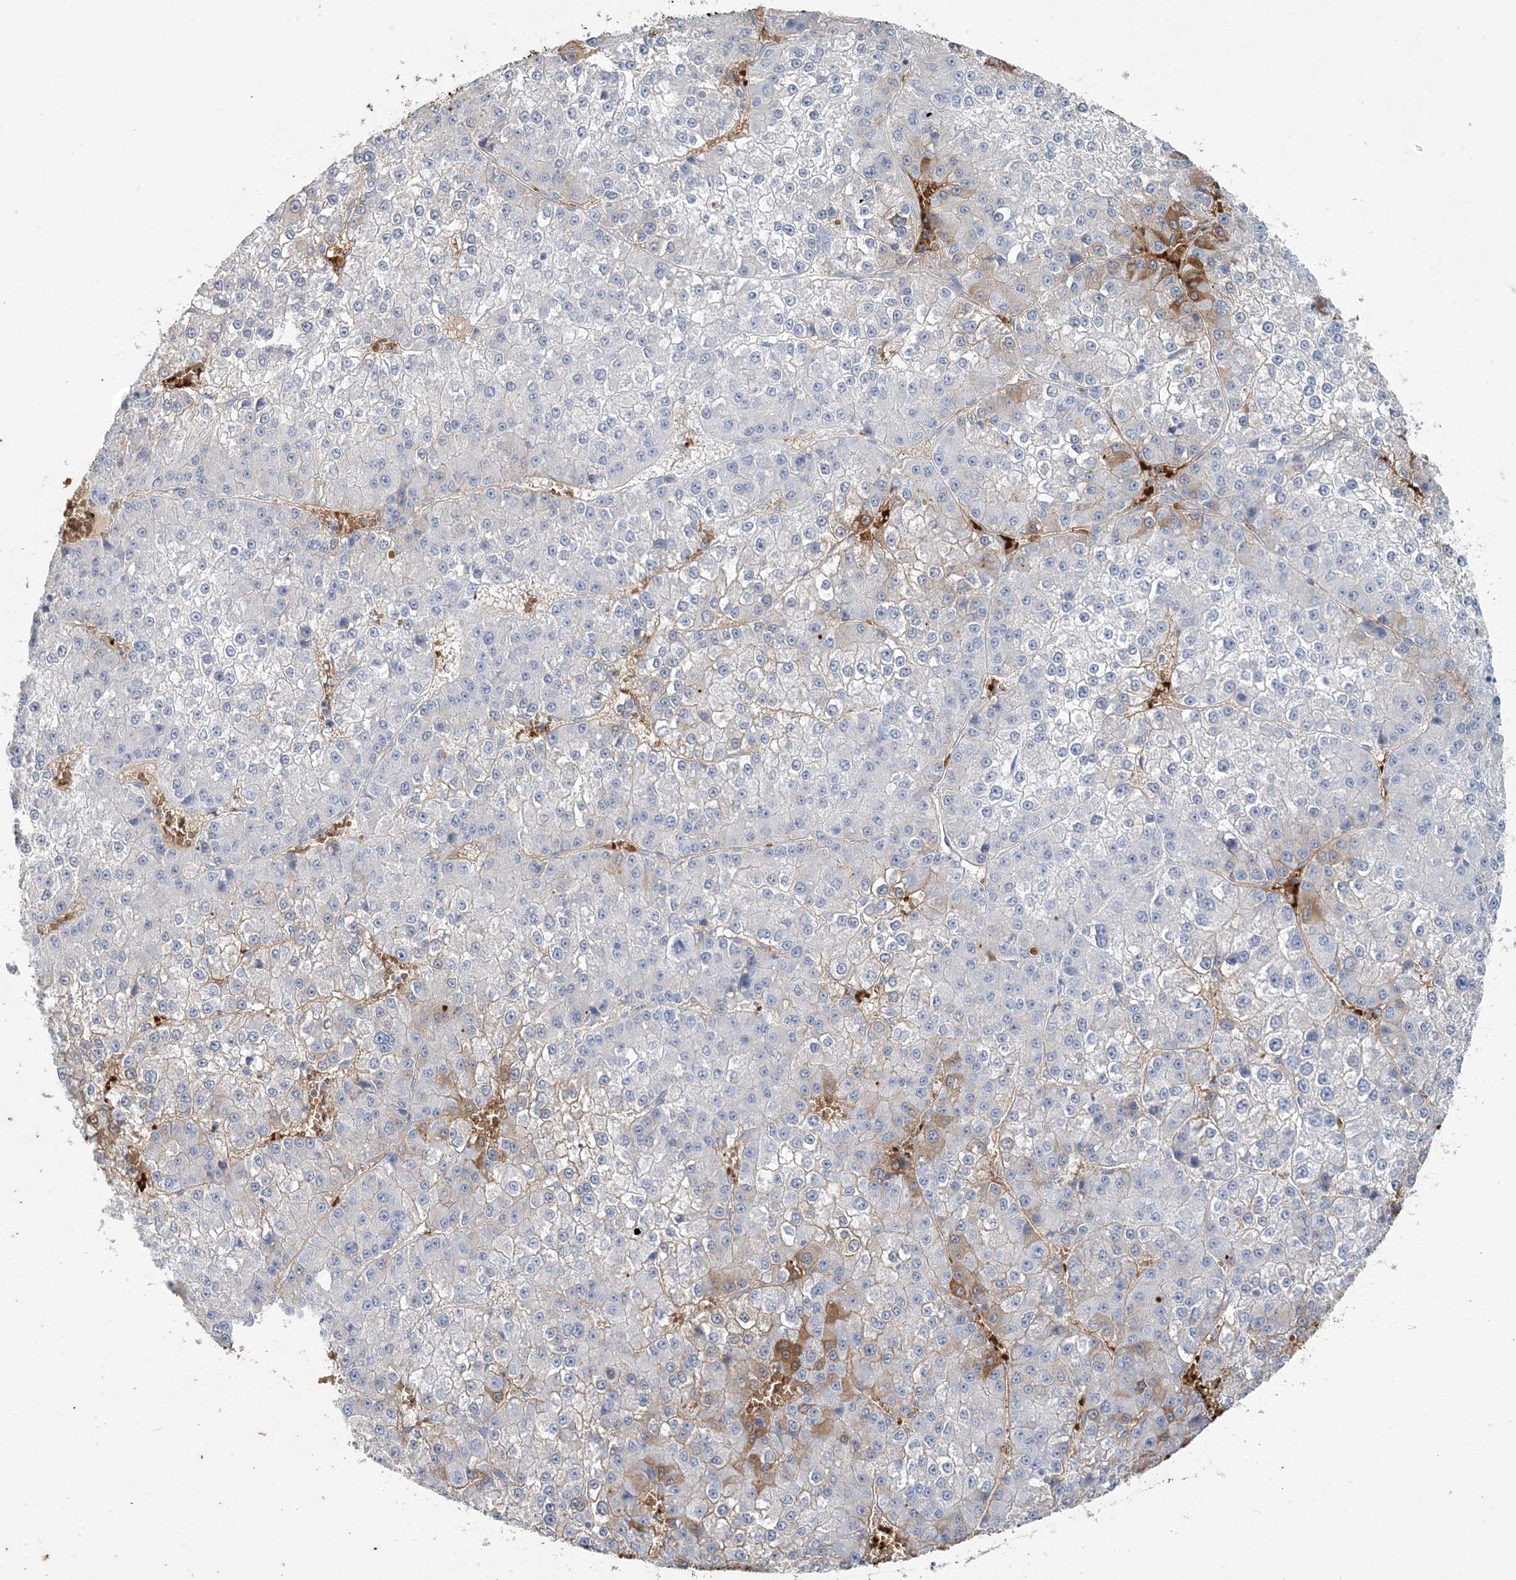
{"staining": {"intensity": "negative", "quantity": "none", "location": "none"}, "tissue": "liver cancer", "cell_type": "Tumor cells", "image_type": "cancer", "snomed": [{"axis": "morphology", "description": "Carcinoma, Hepatocellular, NOS"}, {"axis": "topography", "description": "Liver"}], "caption": "Micrograph shows no protein expression in tumor cells of hepatocellular carcinoma (liver) tissue. The staining was performed using DAB to visualize the protein expression in brown, while the nuclei were stained in blue with hematoxylin (Magnification: 20x).", "gene": "HBD", "patient": {"sex": "female", "age": 73}}